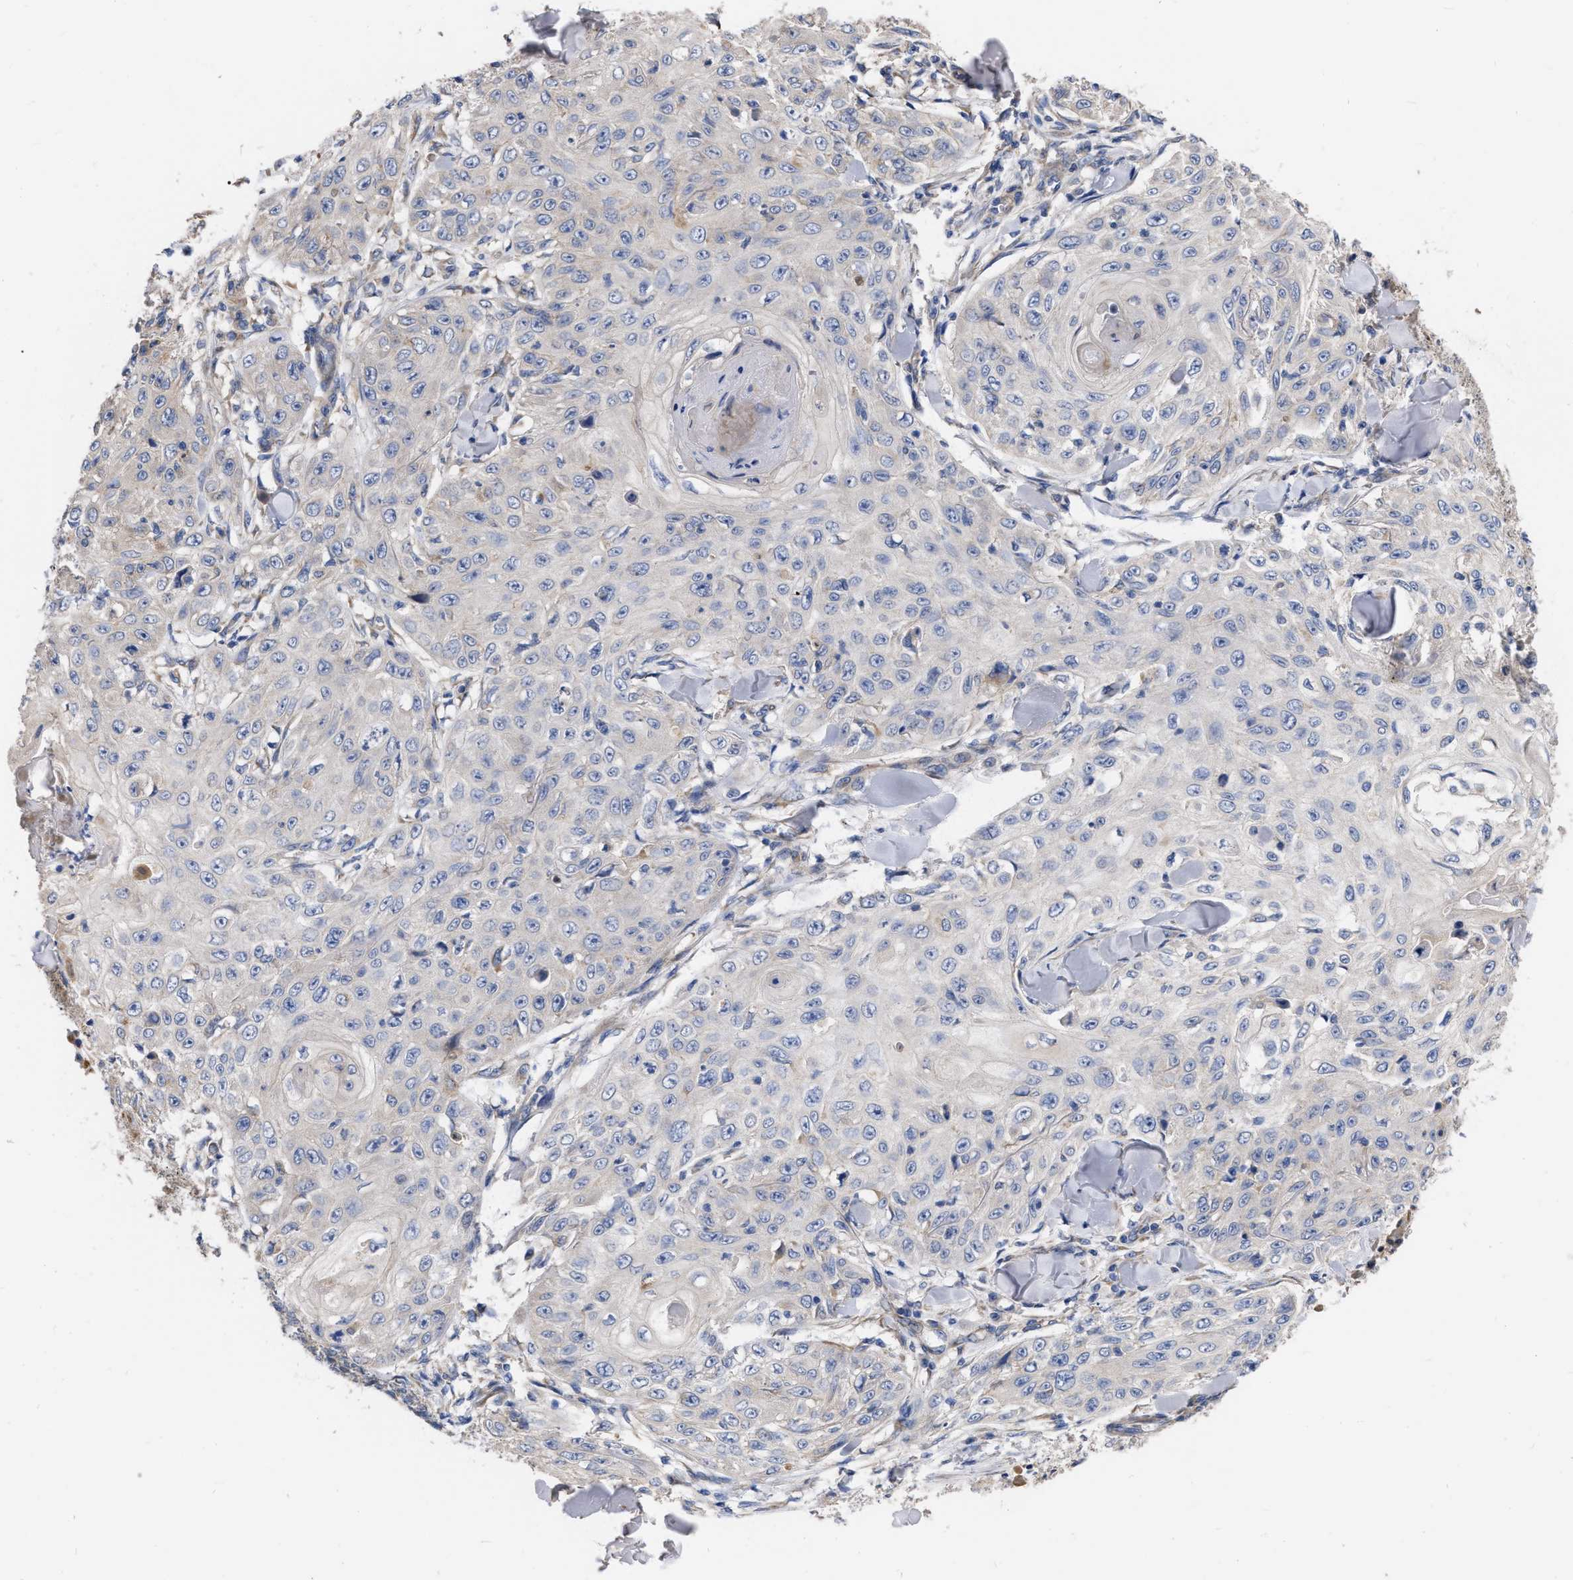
{"staining": {"intensity": "negative", "quantity": "none", "location": "none"}, "tissue": "skin cancer", "cell_type": "Tumor cells", "image_type": "cancer", "snomed": [{"axis": "morphology", "description": "Squamous cell carcinoma, NOS"}, {"axis": "topography", "description": "Skin"}], "caption": "Immunohistochemistry of human skin cancer displays no expression in tumor cells.", "gene": "MLST8", "patient": {"sex": "male", "age": 86}}